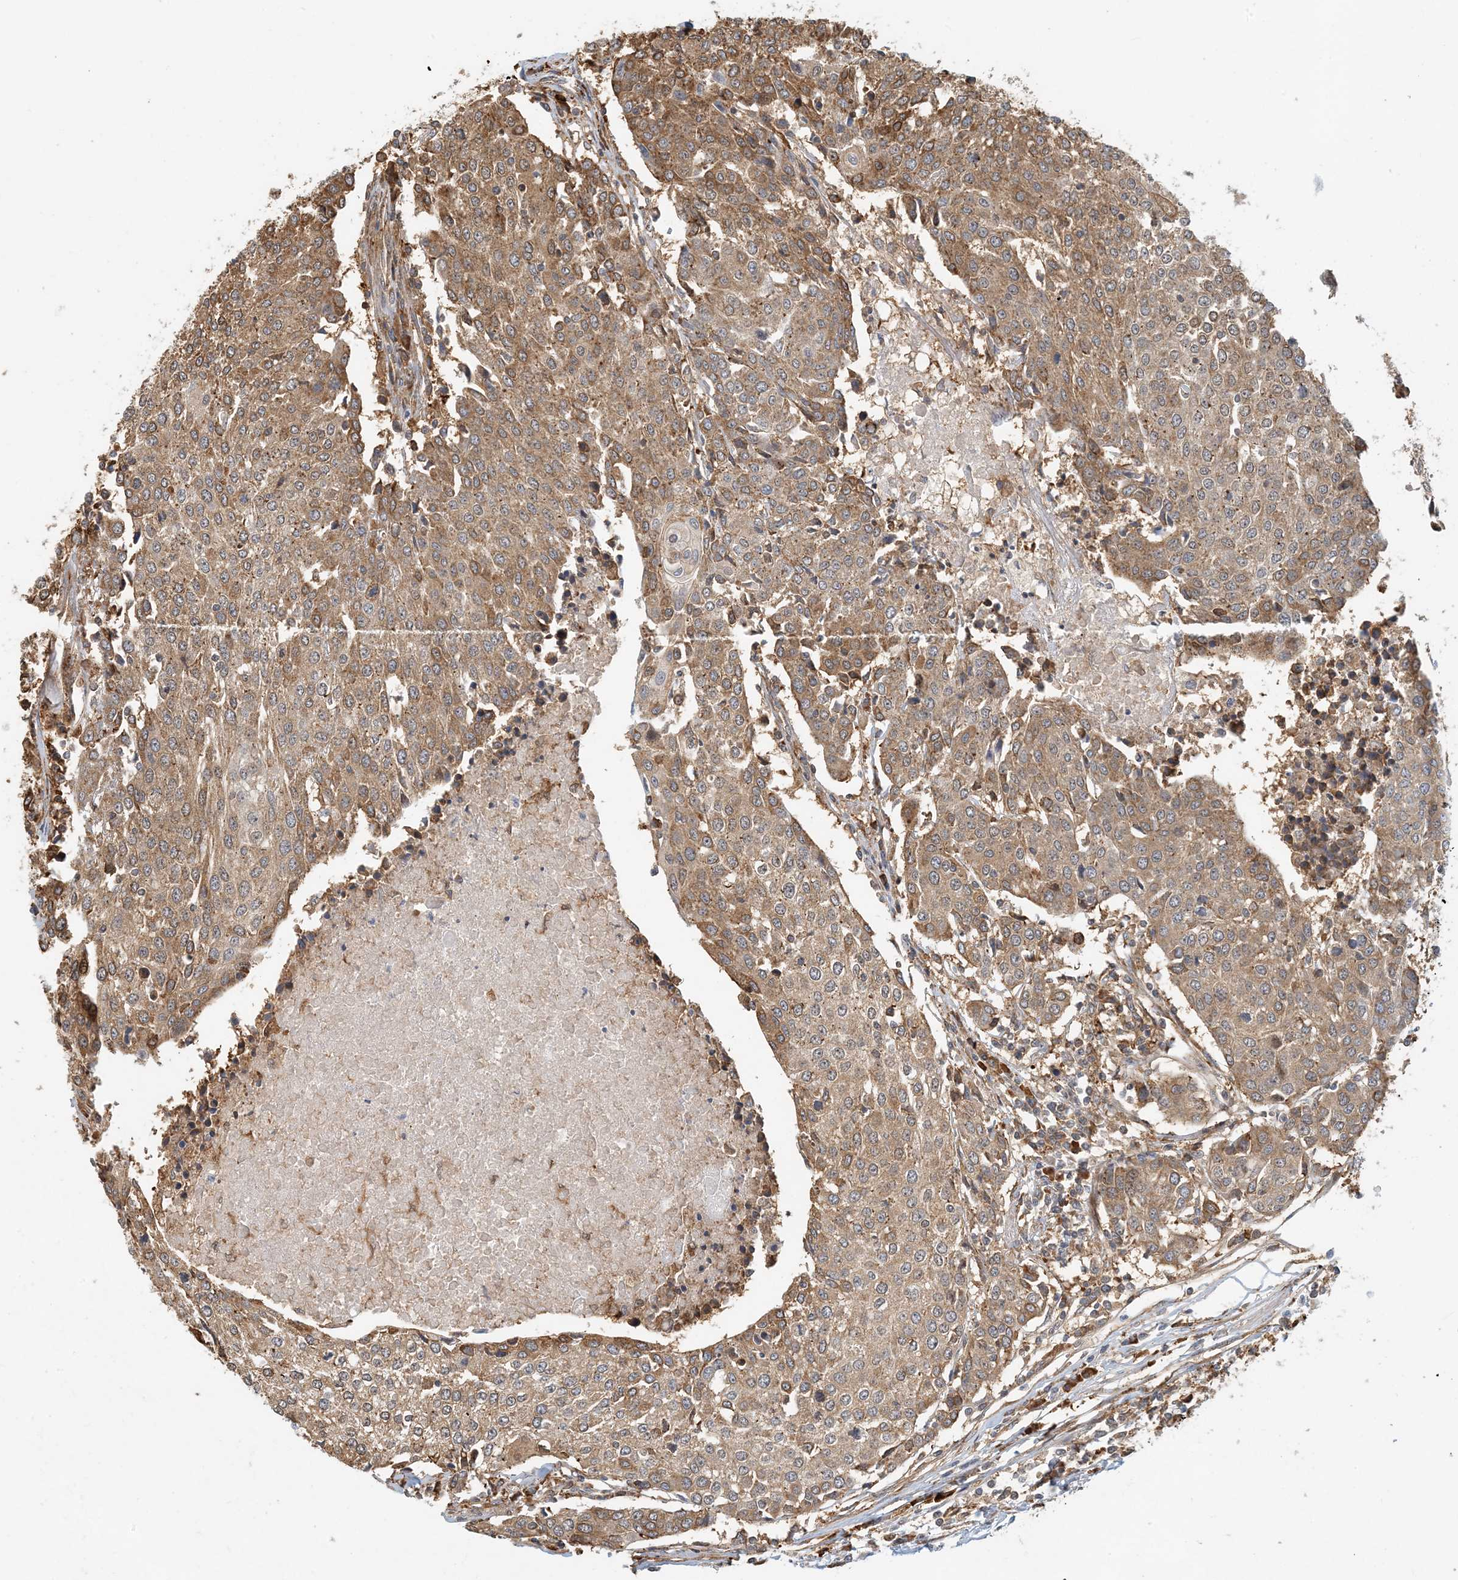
{"staining": {"intensity": "moderate", "quantity": ">75%", "location": "cytoplasmic/membranous"}, "tissue": "urothelial cancer", "cell_type": "Tumor cells", "image_type": "cancer", "snomed": [{"axis": "morphology", "description": "Urothelial carcinoma, High grade"}, {"axis": "topography", "description": "Urinary bladder"}], "caption": "Immunohistochemical staining of human urothelial cancer reveals moderate cytoplasmic/membranous protein positivity in approximately >75% of tumor cells.", "gene": "HNMT", "patient": {"sex": "female", "age": 85}}